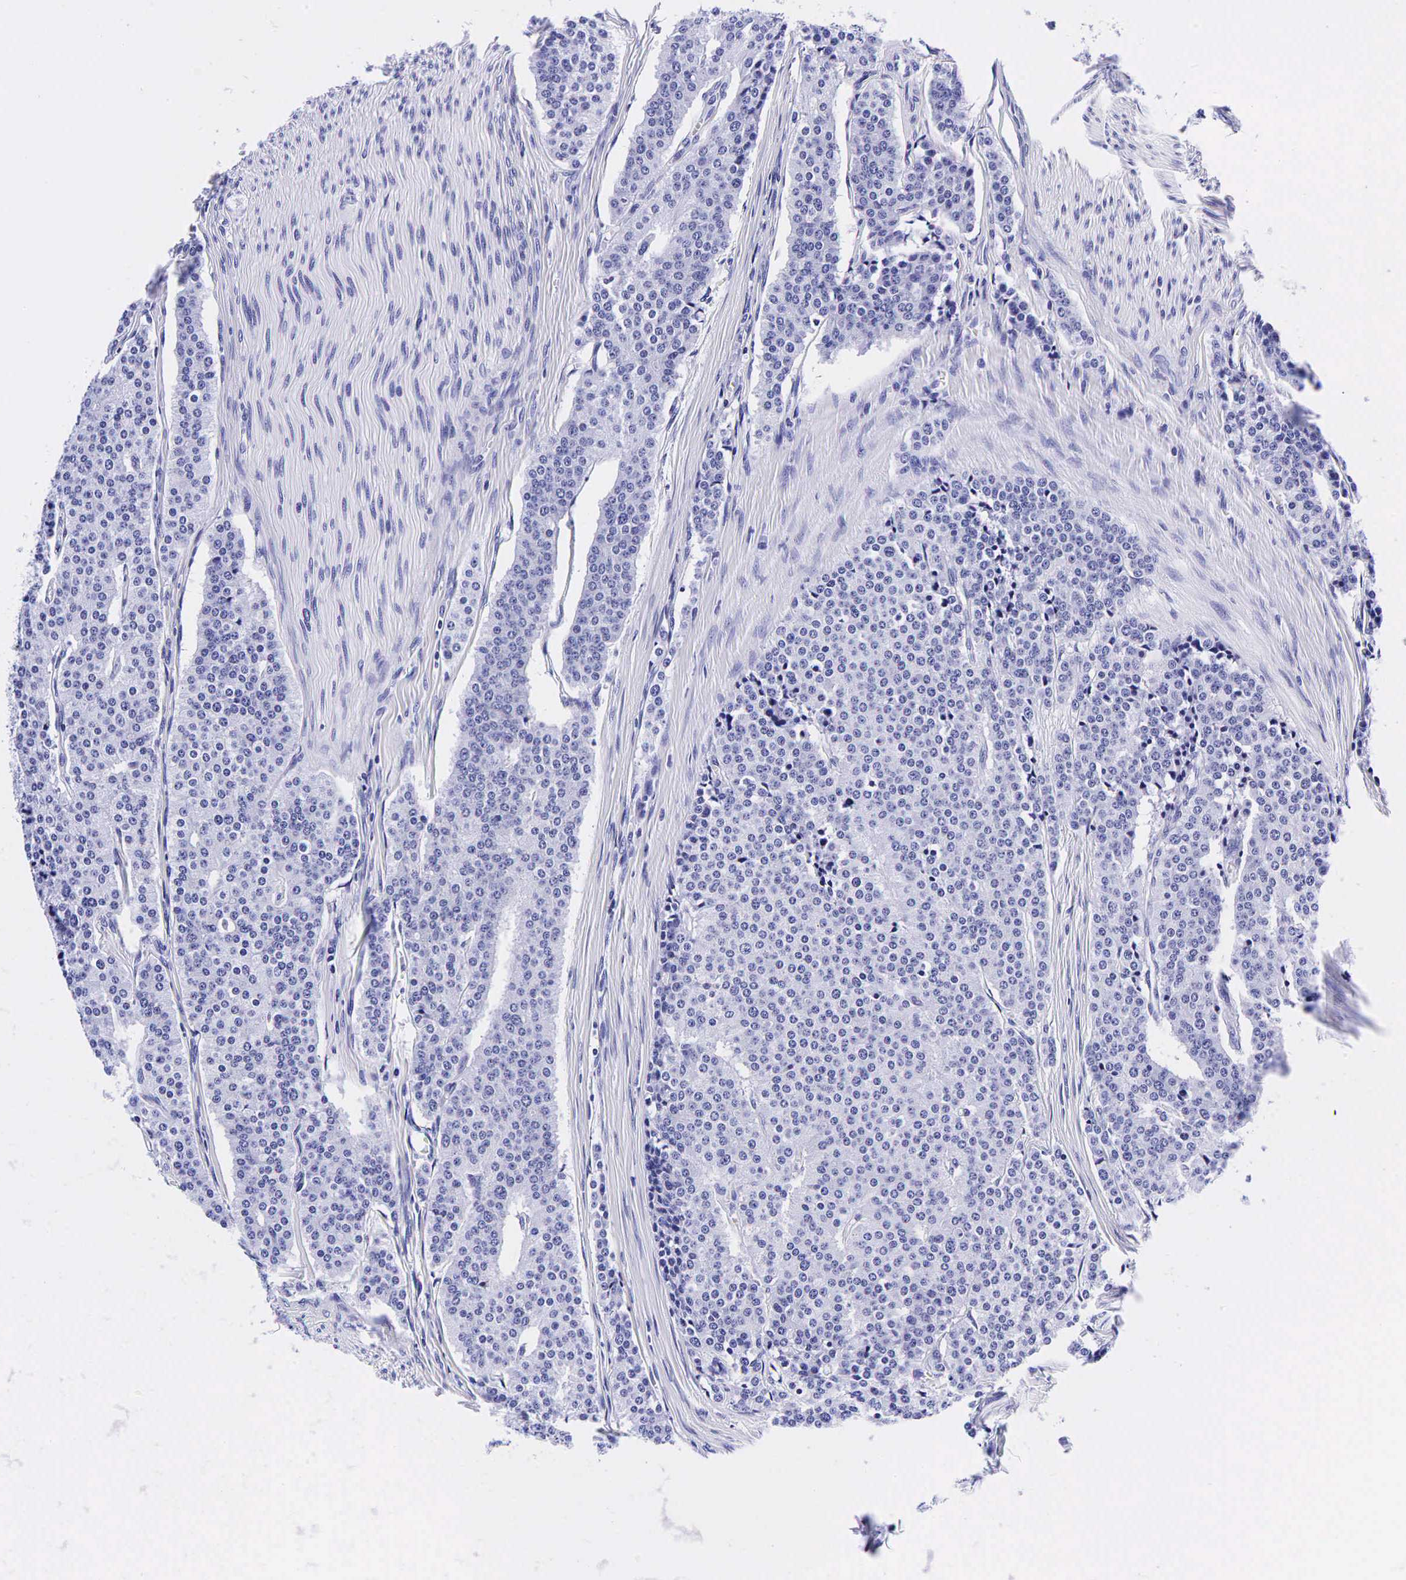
{"staining": {"intensity": "negative", "quantity": "none", "location": "none"}, "tissue": "carcinoid", "cell_type": "Tumor cells", "image_type": "cancer", "snomed": [{"axis": "morphology", "description": "Carcinoid, malignant, NOS"}, {"axis": "topography", "description": "Small intestine"}], "caption": "Tumor cells are negative for brown protein staining in carcinoid (malignant).", "gene": "GAST", "patient": {"sex": "male", "age": 63}}